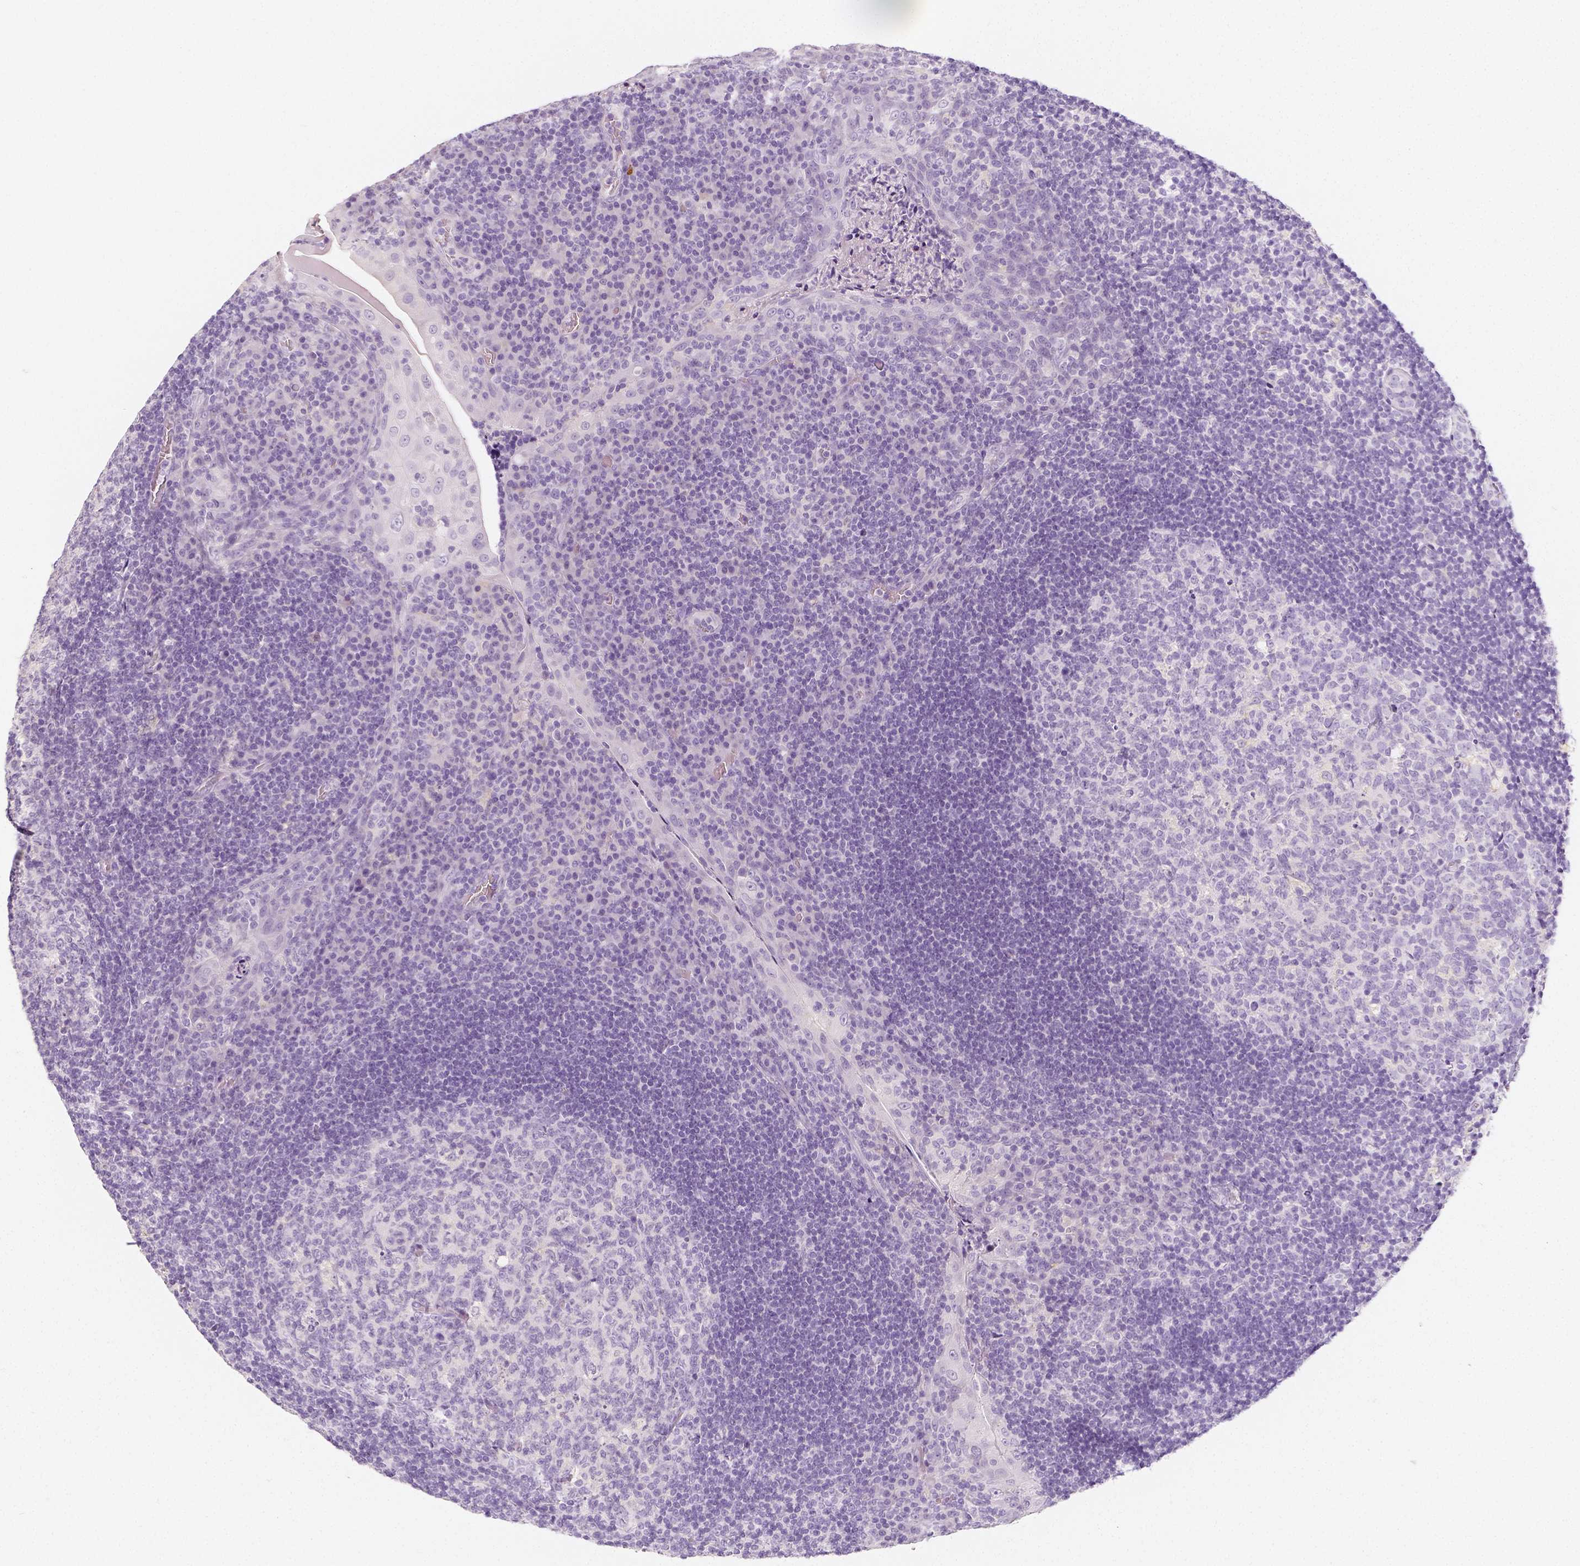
{"staining": {"intensity": "negative", "quantity": "none", "location": "none"}, "tissue": "tonsil", "cell_type": "Germinal center cells", "image_type": "normal", "snomed": [{"axis": "morphology", "description": "Normal tissue, NOS"}, {"axis": "topography", "description": "Tonsil"}], "caption": "Immunohistochemistry histopathology image of normal tonsil stained for a protein (brown), which shows no staining in germinal center cells.", "gene": "NECAB2", "patient": {"sex": "male", "age": 17}}